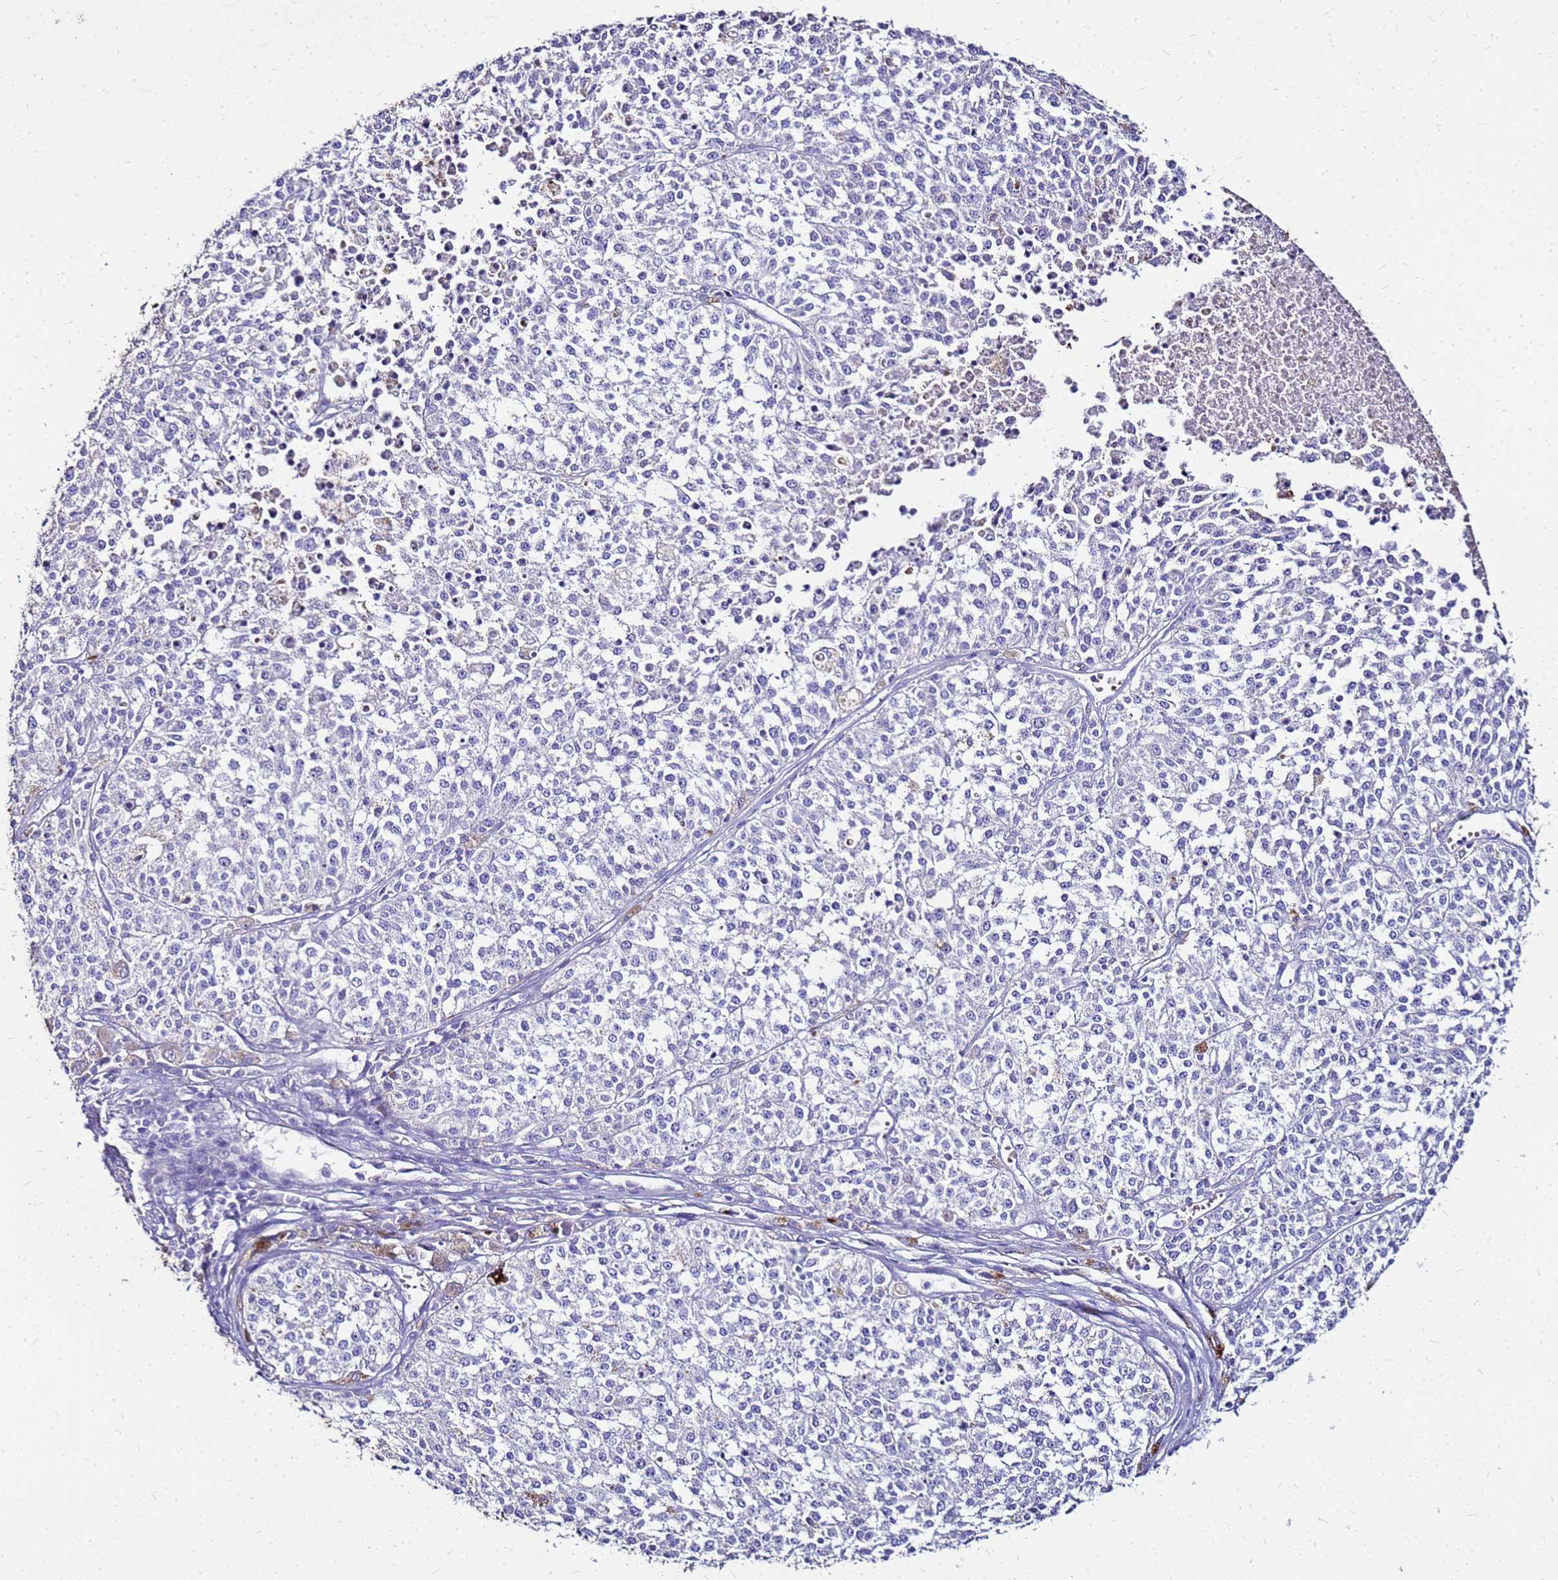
{"staining": {"intensity": "negative", "quantity": "none", "location": "none"}, "tissue": "melanoma", "cell_type": "Tumor cells", "image_type": "cancer", "snomed": [{"axis": "morphology", "description": "Malignant melanoma, NOS"}, {"axis": "topography", "description": "Skin"}], "caption": "Immunohistochemistry (IHC) histopathology image of neoplastic tissue: malignant melanoma stained with DAB (3,3'-diaminobenzidine) reveals no significant protein positivity in tumor cells. Brightfield microscopy of immunohistochemistry (IHC) stained with DAB (3,3'-diaminobenzidine) (brown) and hematoxylin (blue), captured at high magnification.", "gene": "S100A2", "patient": {"sex": "female", "age": 64}}